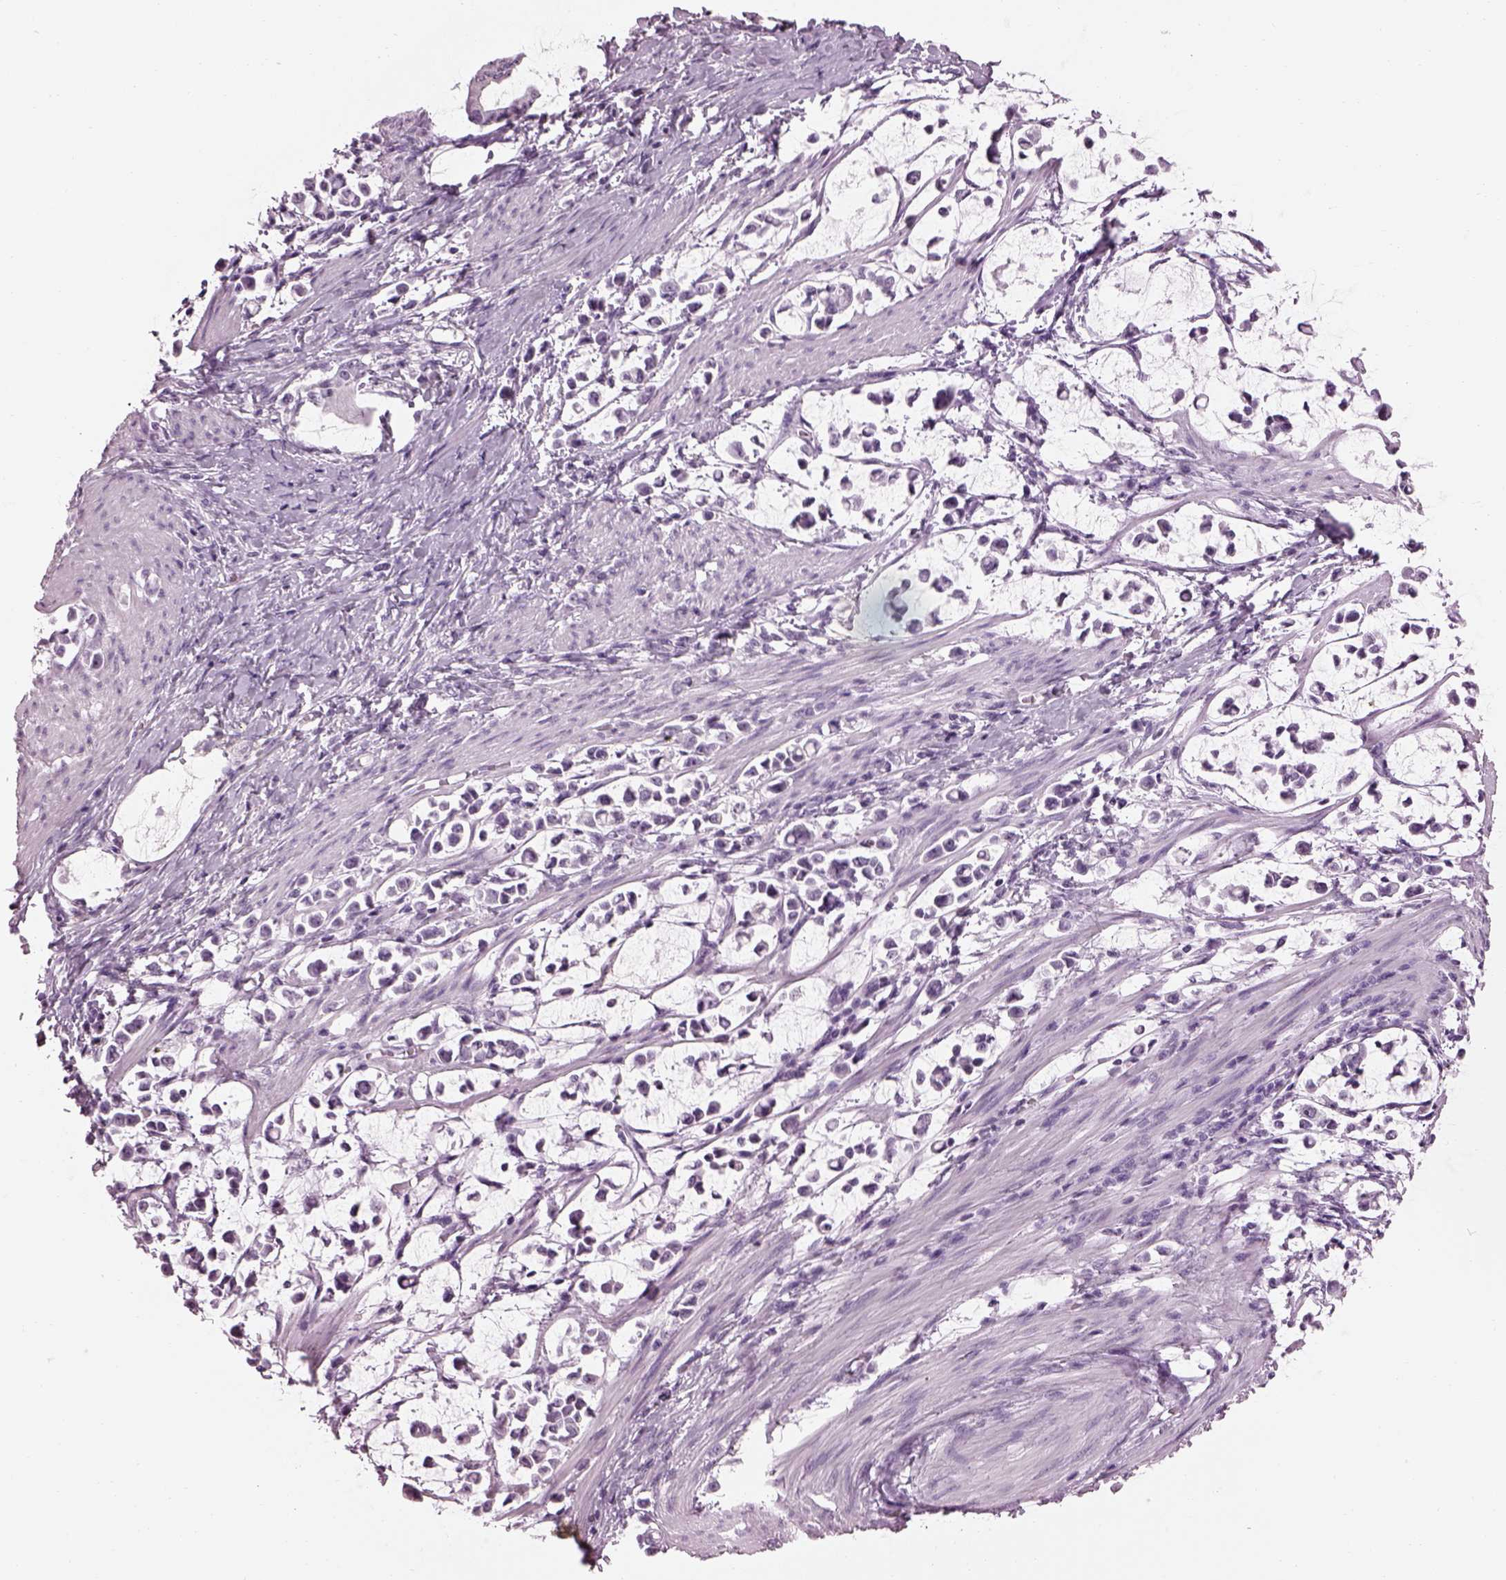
{"staining": {"intensity": "negative", "quantity": "none", "location": "none"}, "tissue": "stomach cancer", "cell_type": "Tumor cells", "image_type": "cancer", "snomed": [{"axis": "morphology", "description": "Adenocarcinoma, NOS"}, {"axis": "topography", "description": "Stomach"}], "caption": "IHC of human stomach adenocarcinoma reveals no positivity in tumor cells.", "gene": "ADGRG2", "patient": {"sex": "male", "age": 82}}